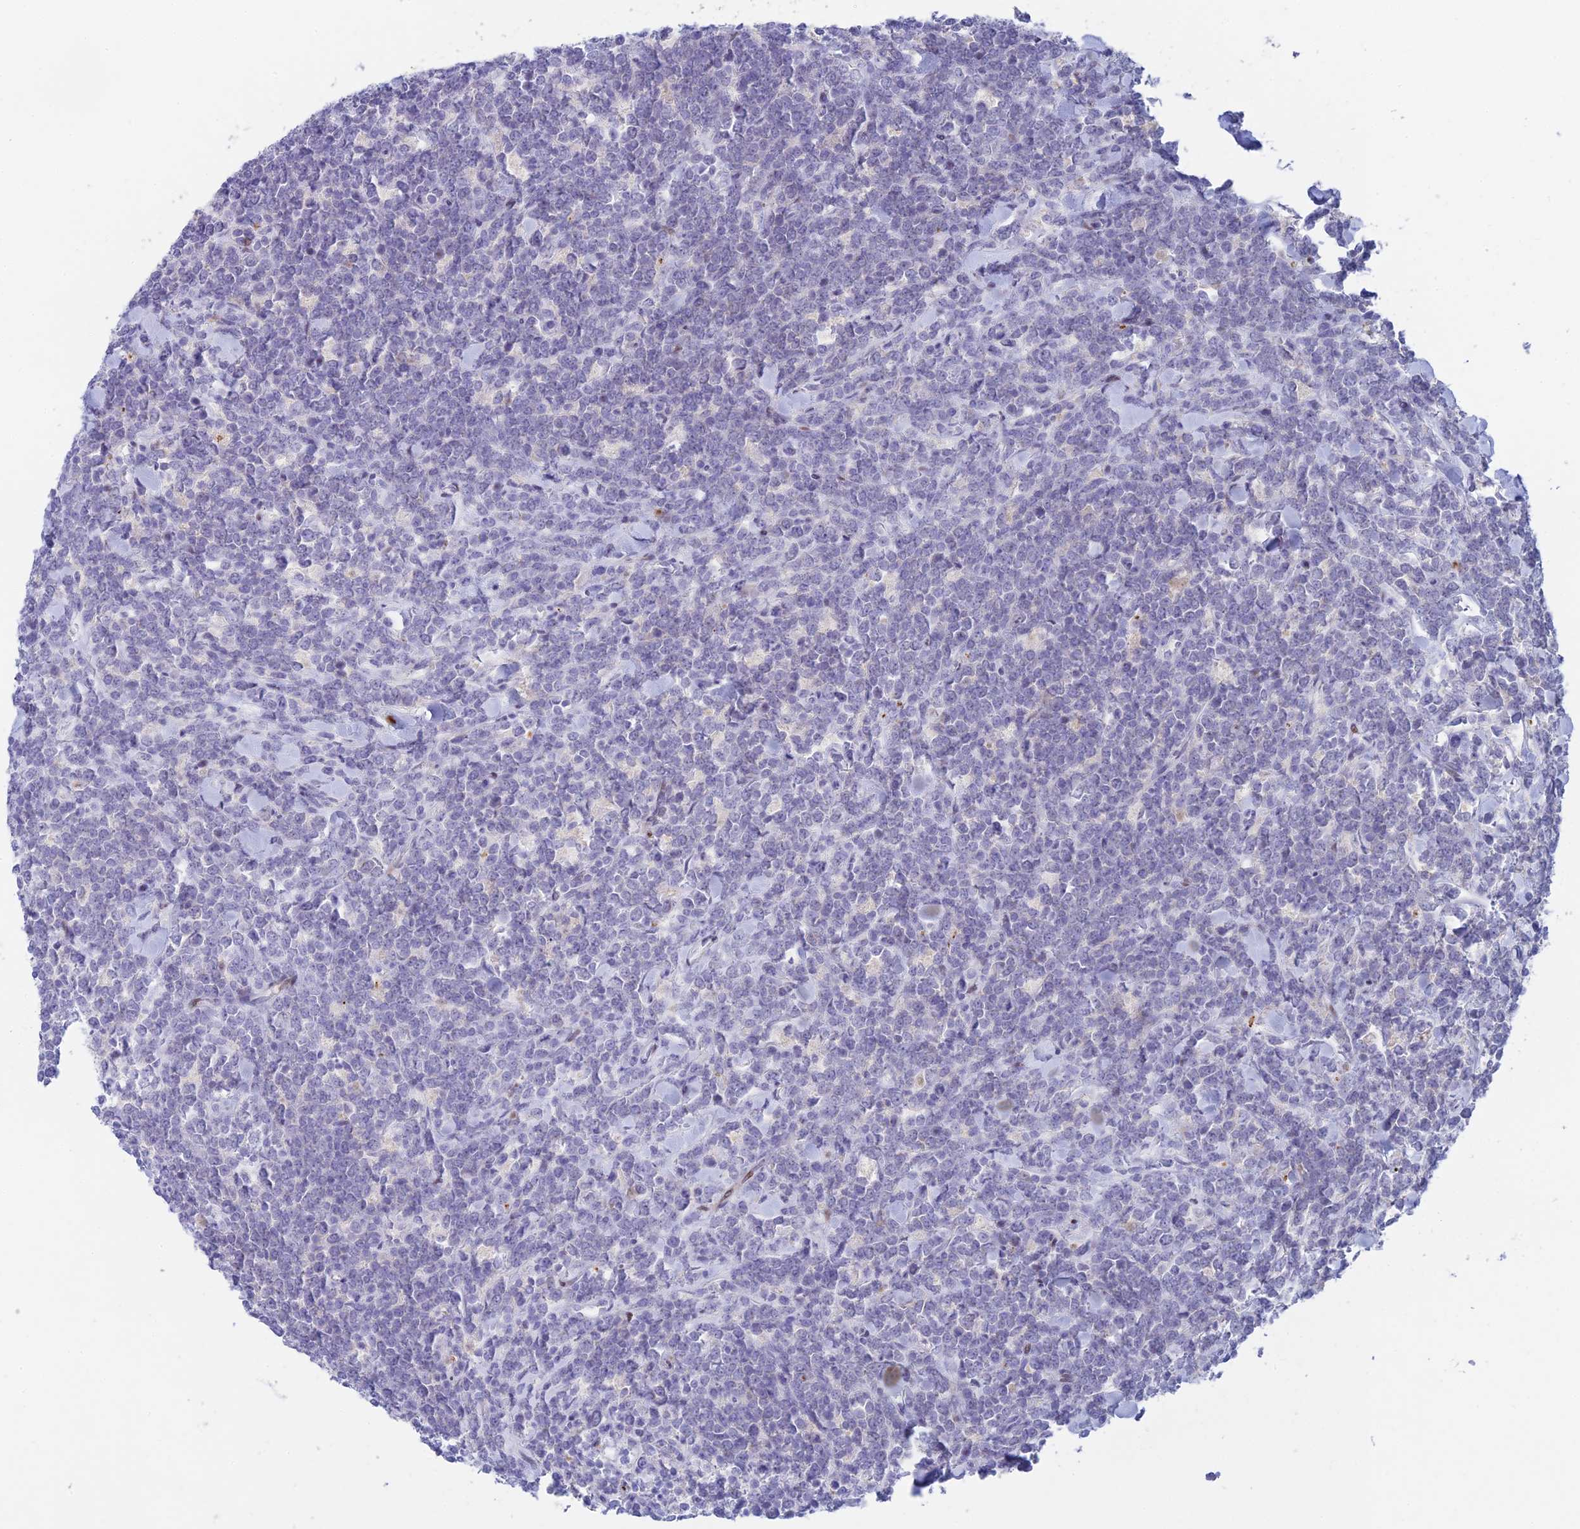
{"staining": {"intensity": "negative", "quantity": "none", "location": "none"}, "tissue": "lymphoma", "cell_type": "Tumor cells", "image_type": "cancer", "snomed": [{"axis": "morphology", "description": "Malignant lymphoma, non-Hodgkin's type, High grade"}, {"axis": "topography", "description": "Small intestine"}], "caption": "Micrograph shows no significant protein staining in tumor cells of lymphoma.", "gene": "REXO5", "patient": {"sex": "male", "age": 8}}